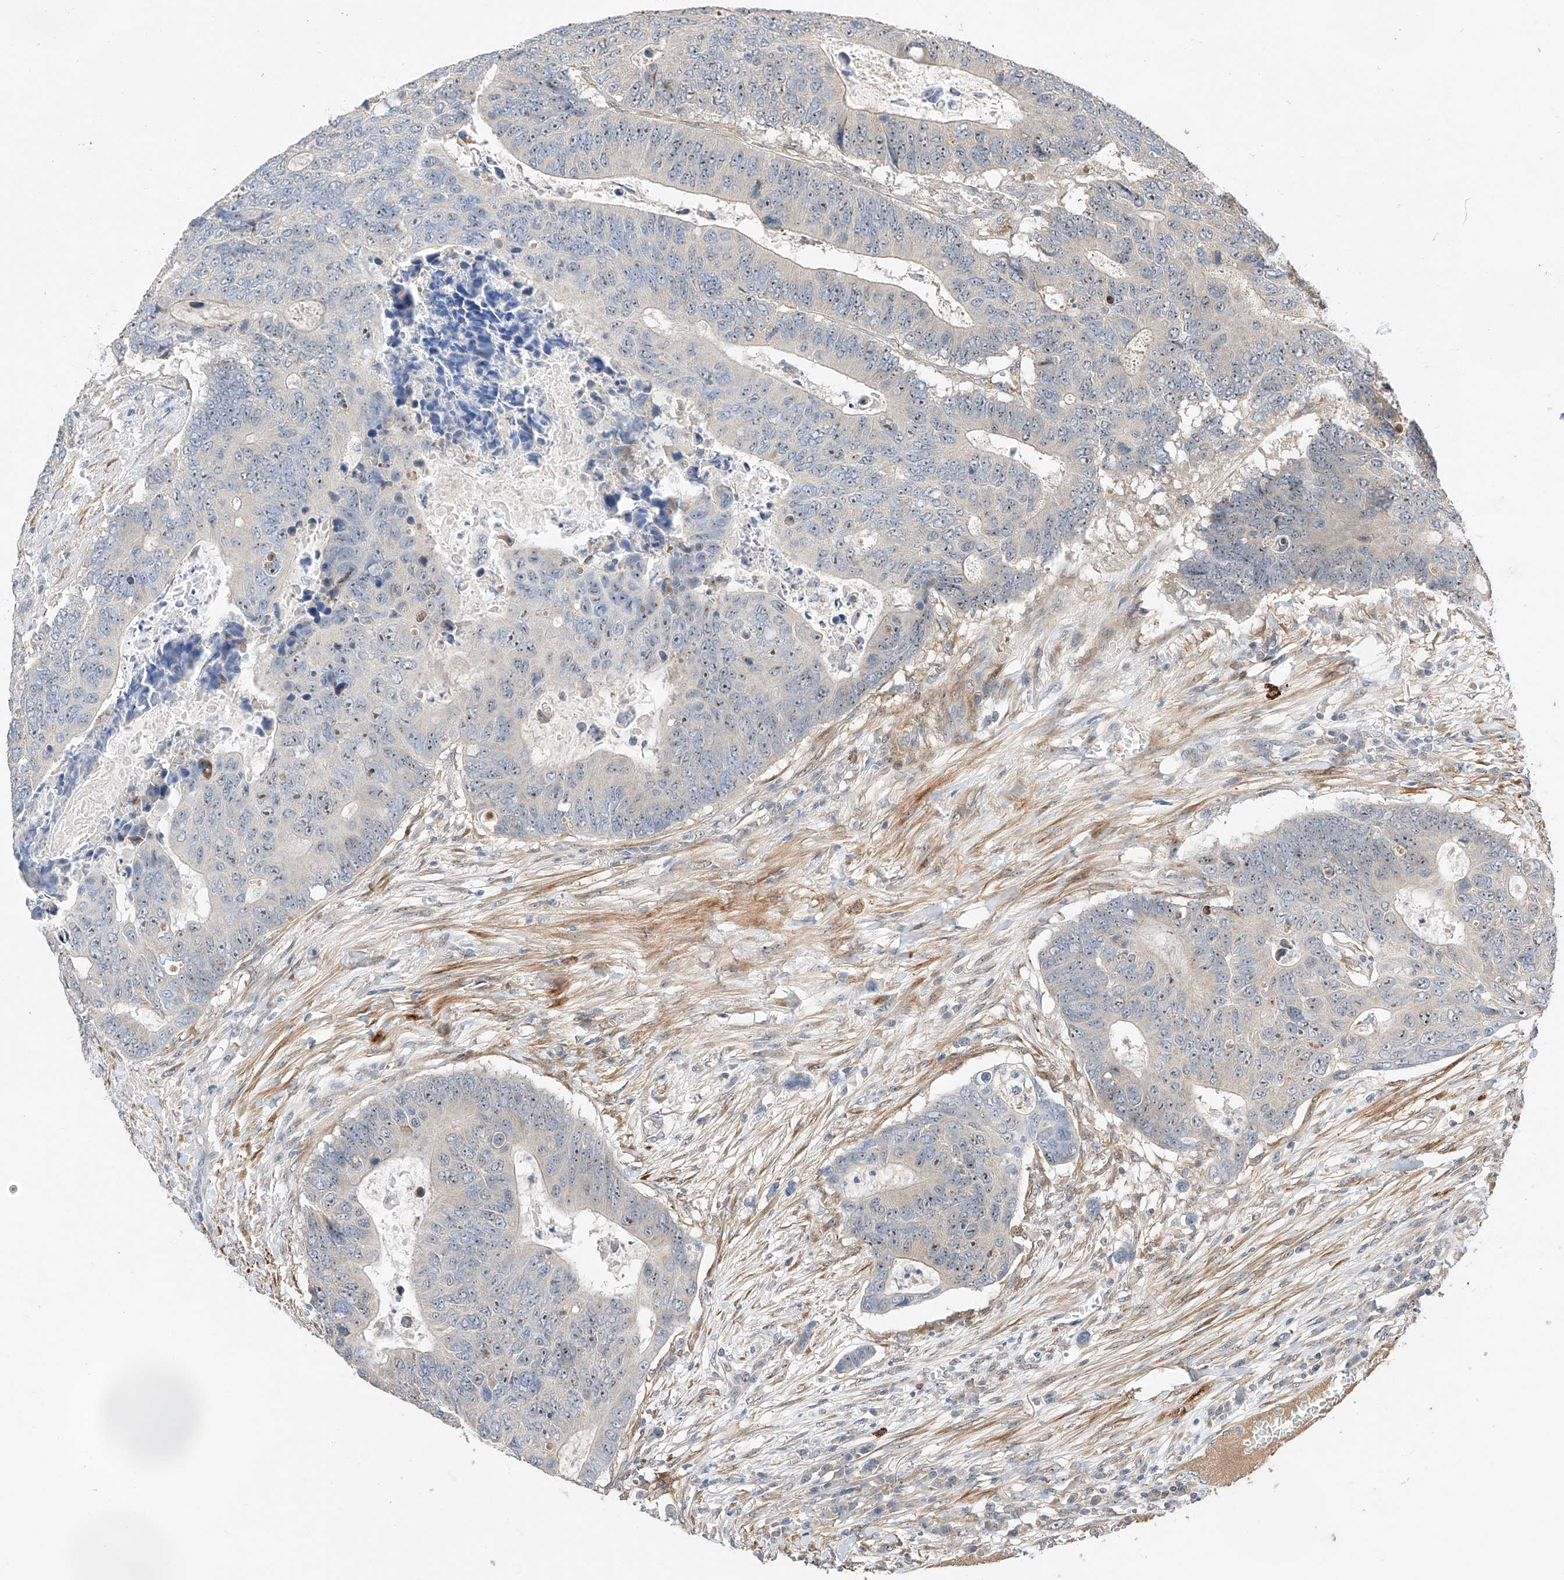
{"staining": {"intensity": "moderate", "quantity": "25%-75%", "location": "nuclear"}, "tissue": "colorectal cancer", "cell_type": "Tumor cells", "image_type": "cancer", "snomed": [{"axis": "morphology", "description": "Adenocarcinoma, NOS"}, {"axis": "topography", "description": "Colon"}], "caption": "This photomicrograph exhibits colorectal adenocarcinoma stained with IHC to label a protein in brown. The nuclear of tumor cells show moderate positivity for the protein. Nuclei are counter-stained blue.", "gene": "RAB23", "patient": {"sex": "male", "age": 87}}